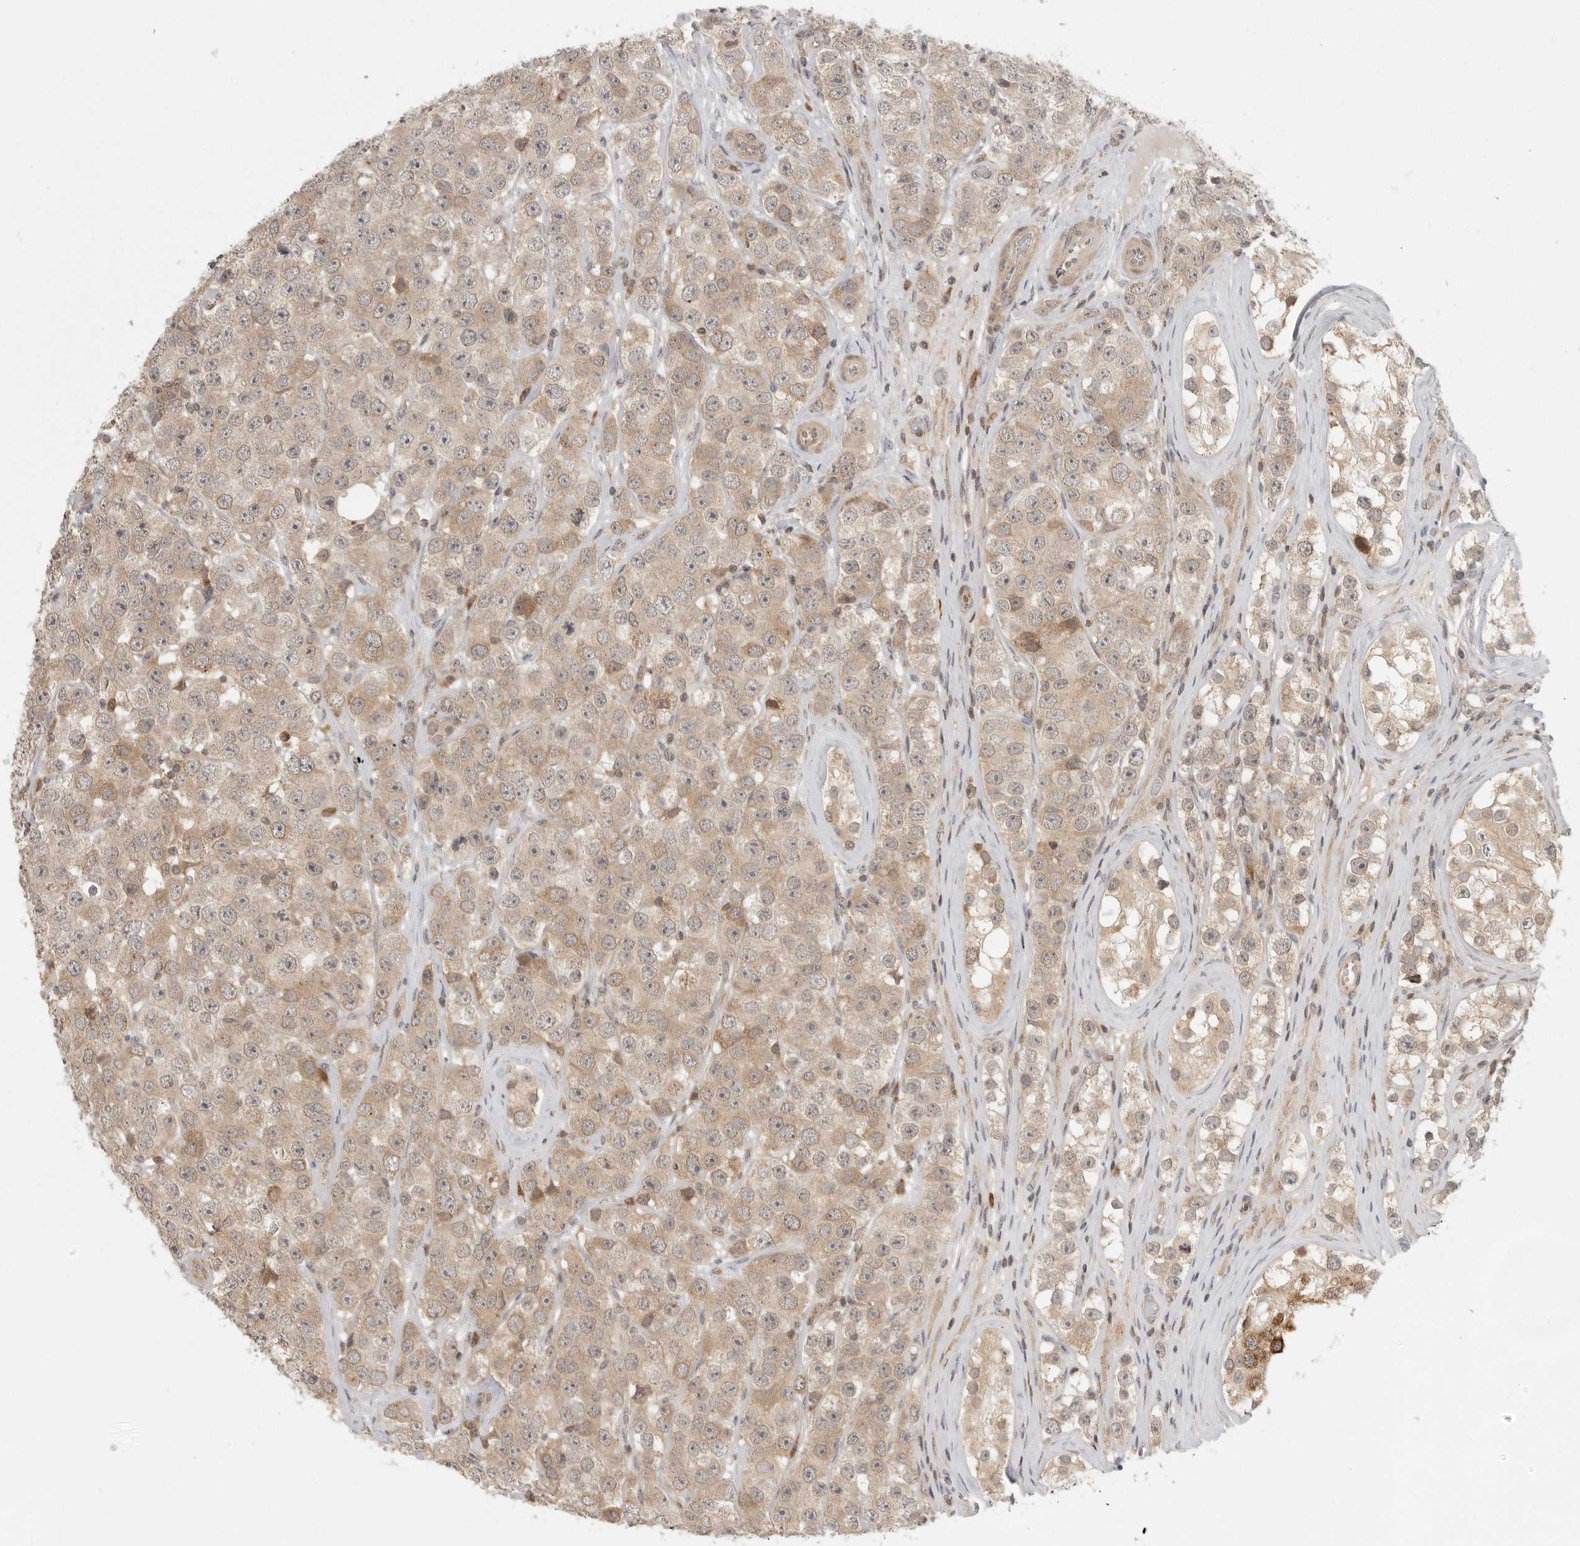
{"staining": {"intensity": "weak", "quantity": ">75%", "location": "cytoplasmic/membranous"}, "tissue": "testis cancer", "cell_type": "Tumor cells", "image_type": "cancer", "snomed": [{"axis": "morphology", "description": "Seminoma, NOS"}, {"axis": "topography", "description": "Testis"}], "caption": "Testis cancer (seminoma) stained with a protein marker displays weak staining in tumor cells.", "gene": "PRRC2A", "patient": {"sex": "male", "age": 28}}